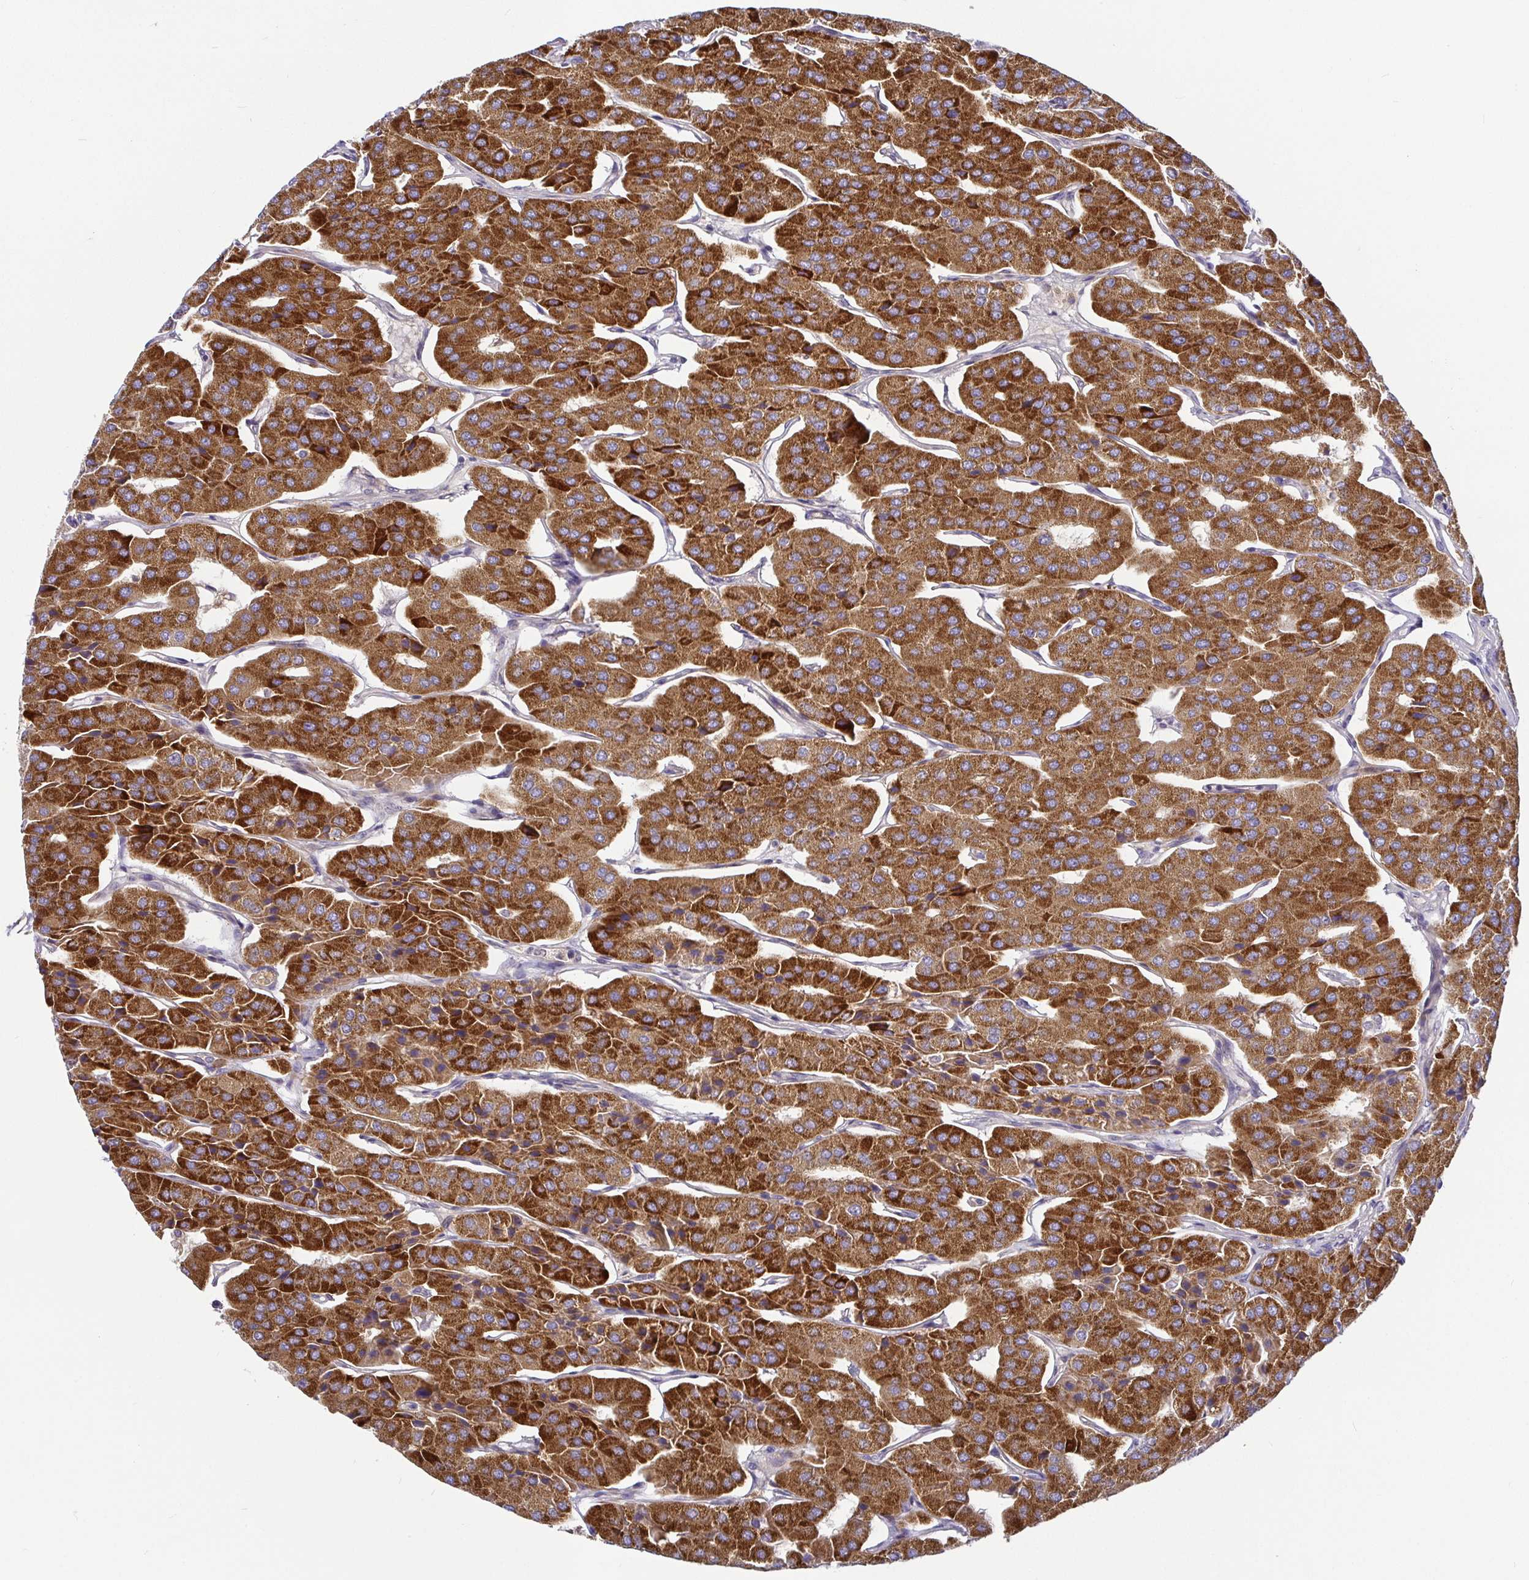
{"staining": {"intensity": "strong", "quantity": ">75%", "location": "cytoplasmic/membranous"}, "tissue": "parathyroid gland", "cell_type": "Glandular cells", "image_type": "normal", "snomed": [{"axis": "morphology", "description": "Normal tissue, NOS"}, {"axis": "morphology", "description": "Adenoma, NOS"}, {"axis": "topography", "description": "Parathyroid gland"}], "caption": "The micrograph shows immunohistochemical staining of normal parathyroid gland. There is strong cytoplasmic/membranous staining is identified in about >75% of glandular cells.", "gene": "SNX8", "patient": {"sex": "female", "age": 86}}